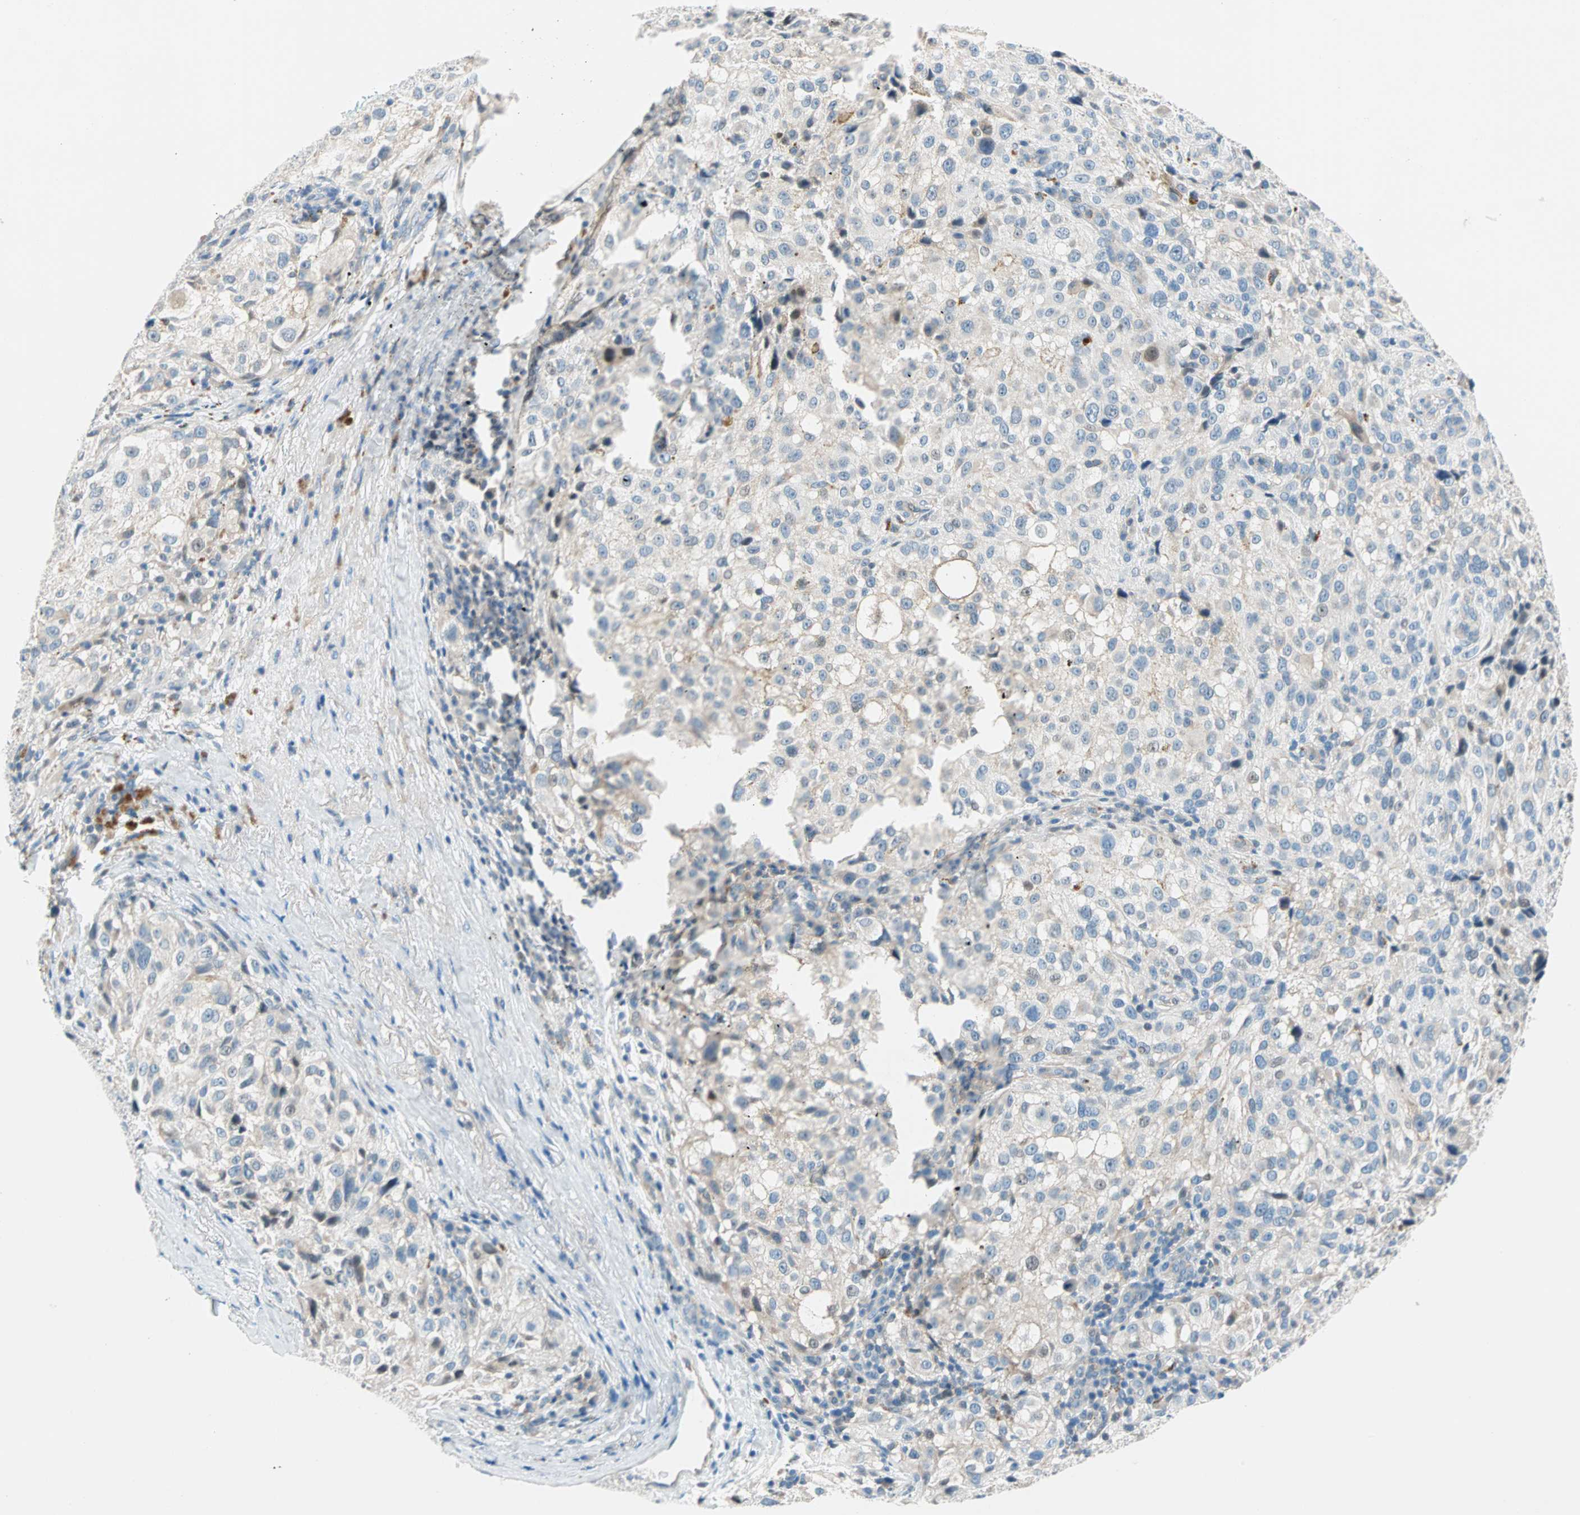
{"staining": {"intensity": "negative", "quantity": "none", "location": "none"}, "tissue": "melanoma", "cell_type": "Tumor cells", "image_type": "cancer", "snomed": [{"axis": "morphology", "description": "Necrosis, NOS"}, {"axis": "morphology", "description": "Malignant melanoma, NOS"}, {"axis": "topography", "description": "Skin"}], "caption": "High power microscopy photomicrograph of an immunohistochemistry photomicrograph of melanoma, revealing no significant positivity in tumor cells.", "gene": "TMEM163", "patient": {"sex": "female", "age": 87}}